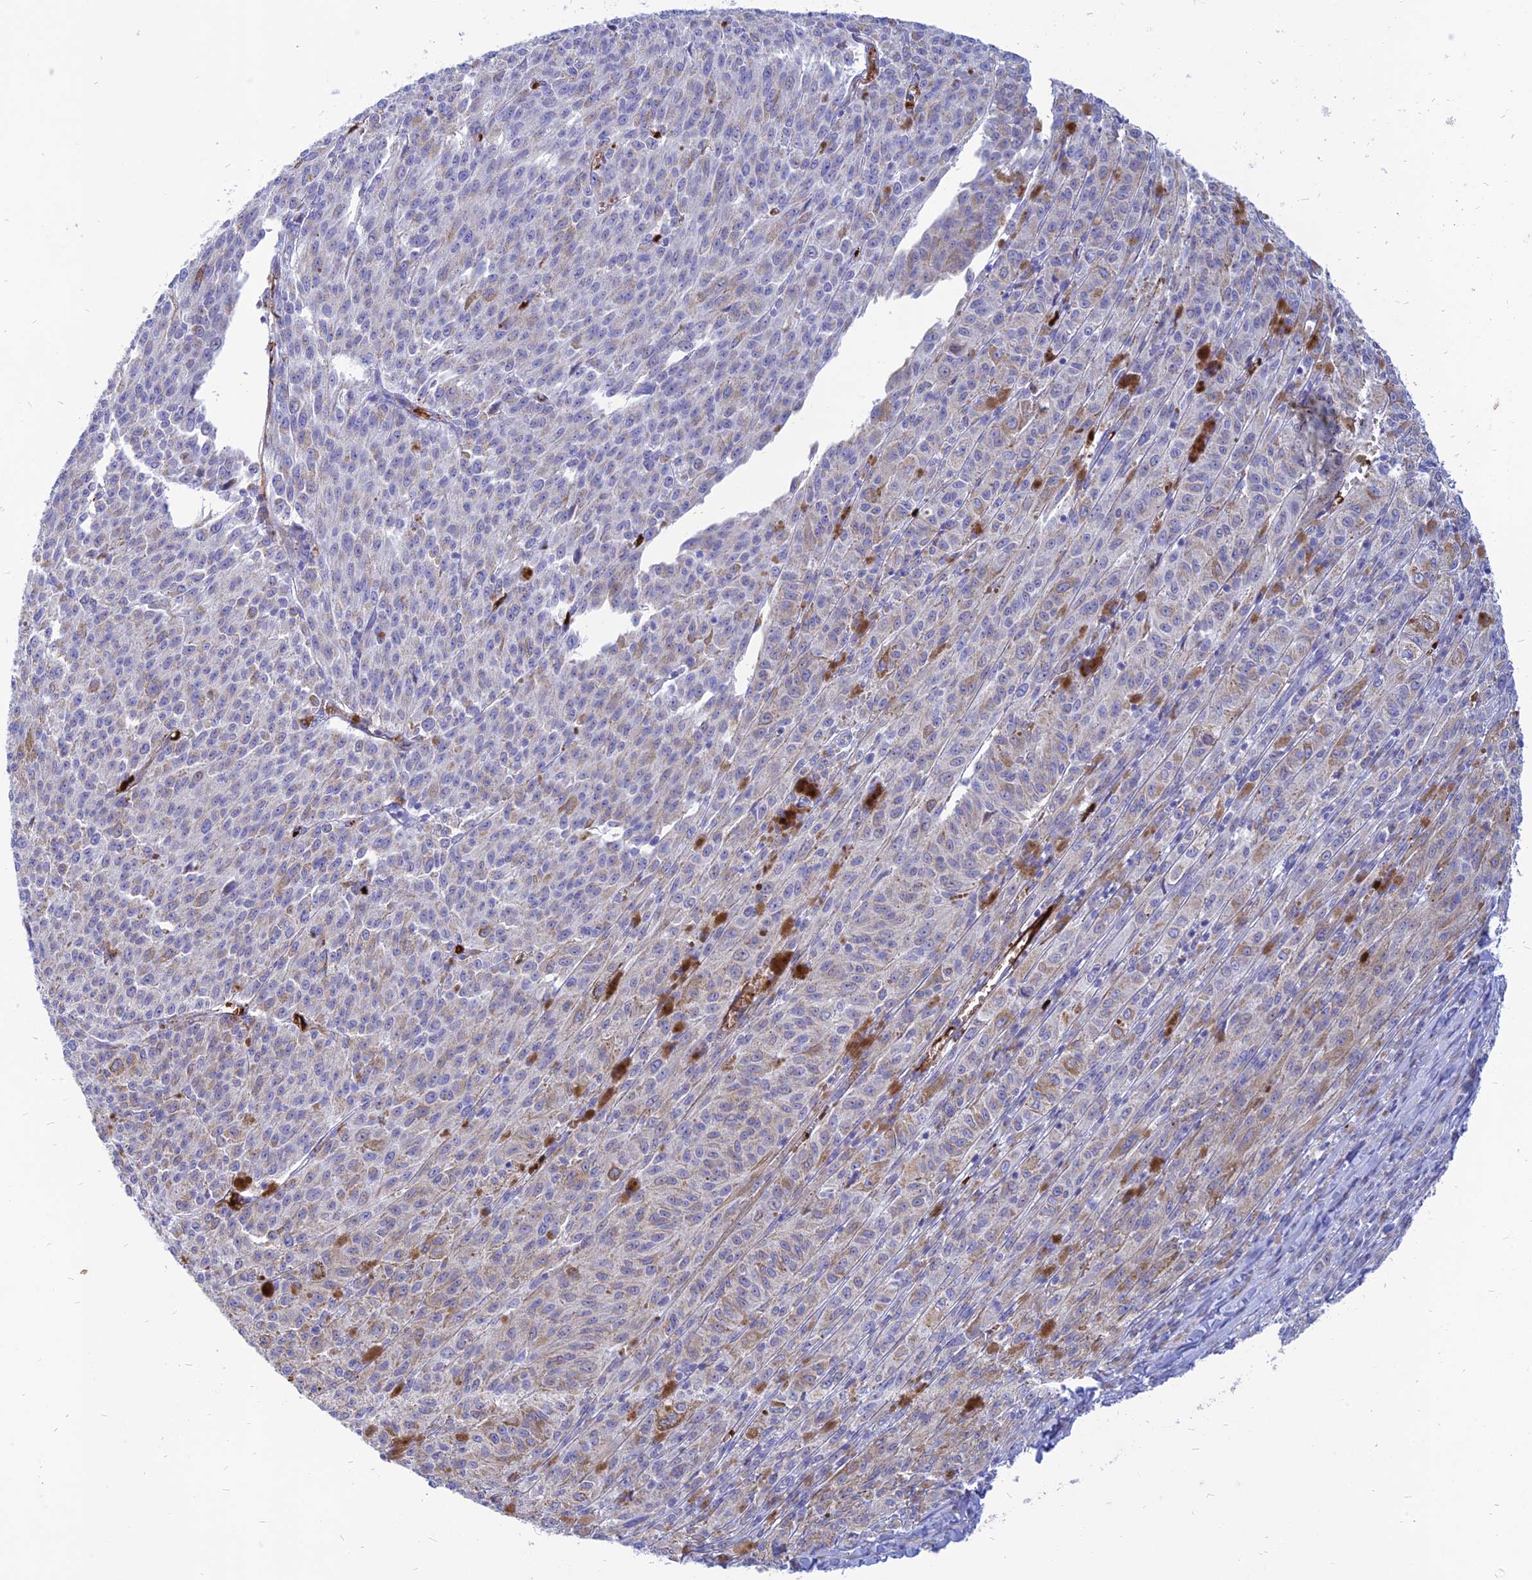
{"staining": {"intensity": "weak", "quantity": "<25%", "location": "cytoplasmic/membranous"}, "tissue": "melanoma", "cell_type": "Tumor cells", "image_type": "cancer", "snomed": [{"axis": "morphology", "description": "Malignant melanoma, NOS"}, {"axis": "topography", "description": "Skin"}], "caption": "High power microscopy image of an immunohistochemistry (IHC) photomicrograph of melanoma, revealing no significant staining in tumor cells. Nuclei are stained in blue.", "gene": "HHAT", "patient": {"sex": "female", "age": 52}}